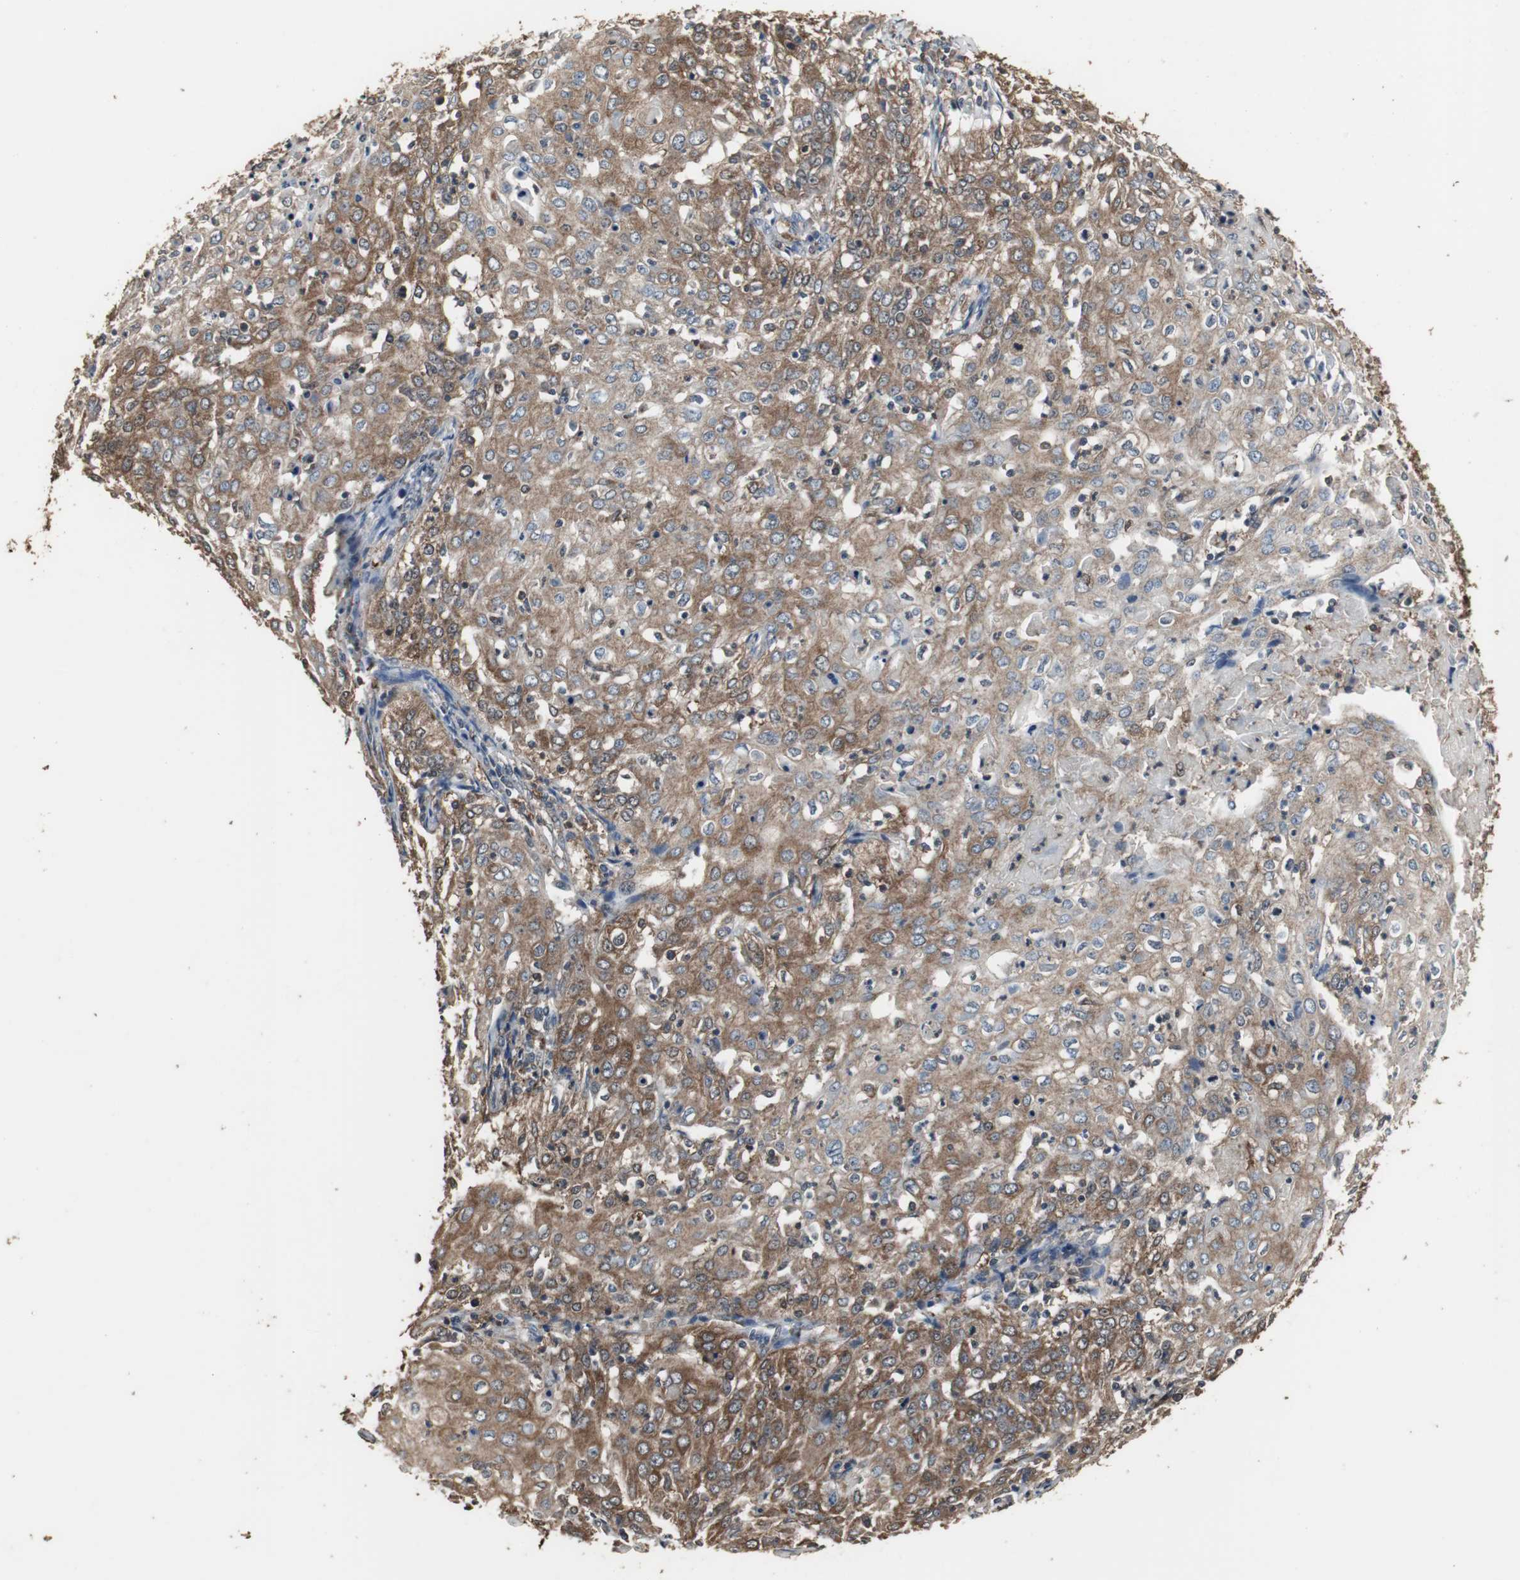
{"staining": {"intensity": "moderate", "quantity": ">75%", "location": "cytoplasmic/membranous"}, "tissue": "cervical cancer", "cell_type": "Tumor cells", "image_type": "cancer", "snomed": [{"axis": "morphology", "description": "Squamous cell carcinoma, NOS"}, {"axis": "topography", "description": "Cervix"}], "caption": "Protein analysis of cervical cancer tissue displays moderate cytoplasmic/membranous positivity in approximately >75% of tumor cells.", "gene": "HPRT1", "patient": {"sex": "female", "age": 39}}